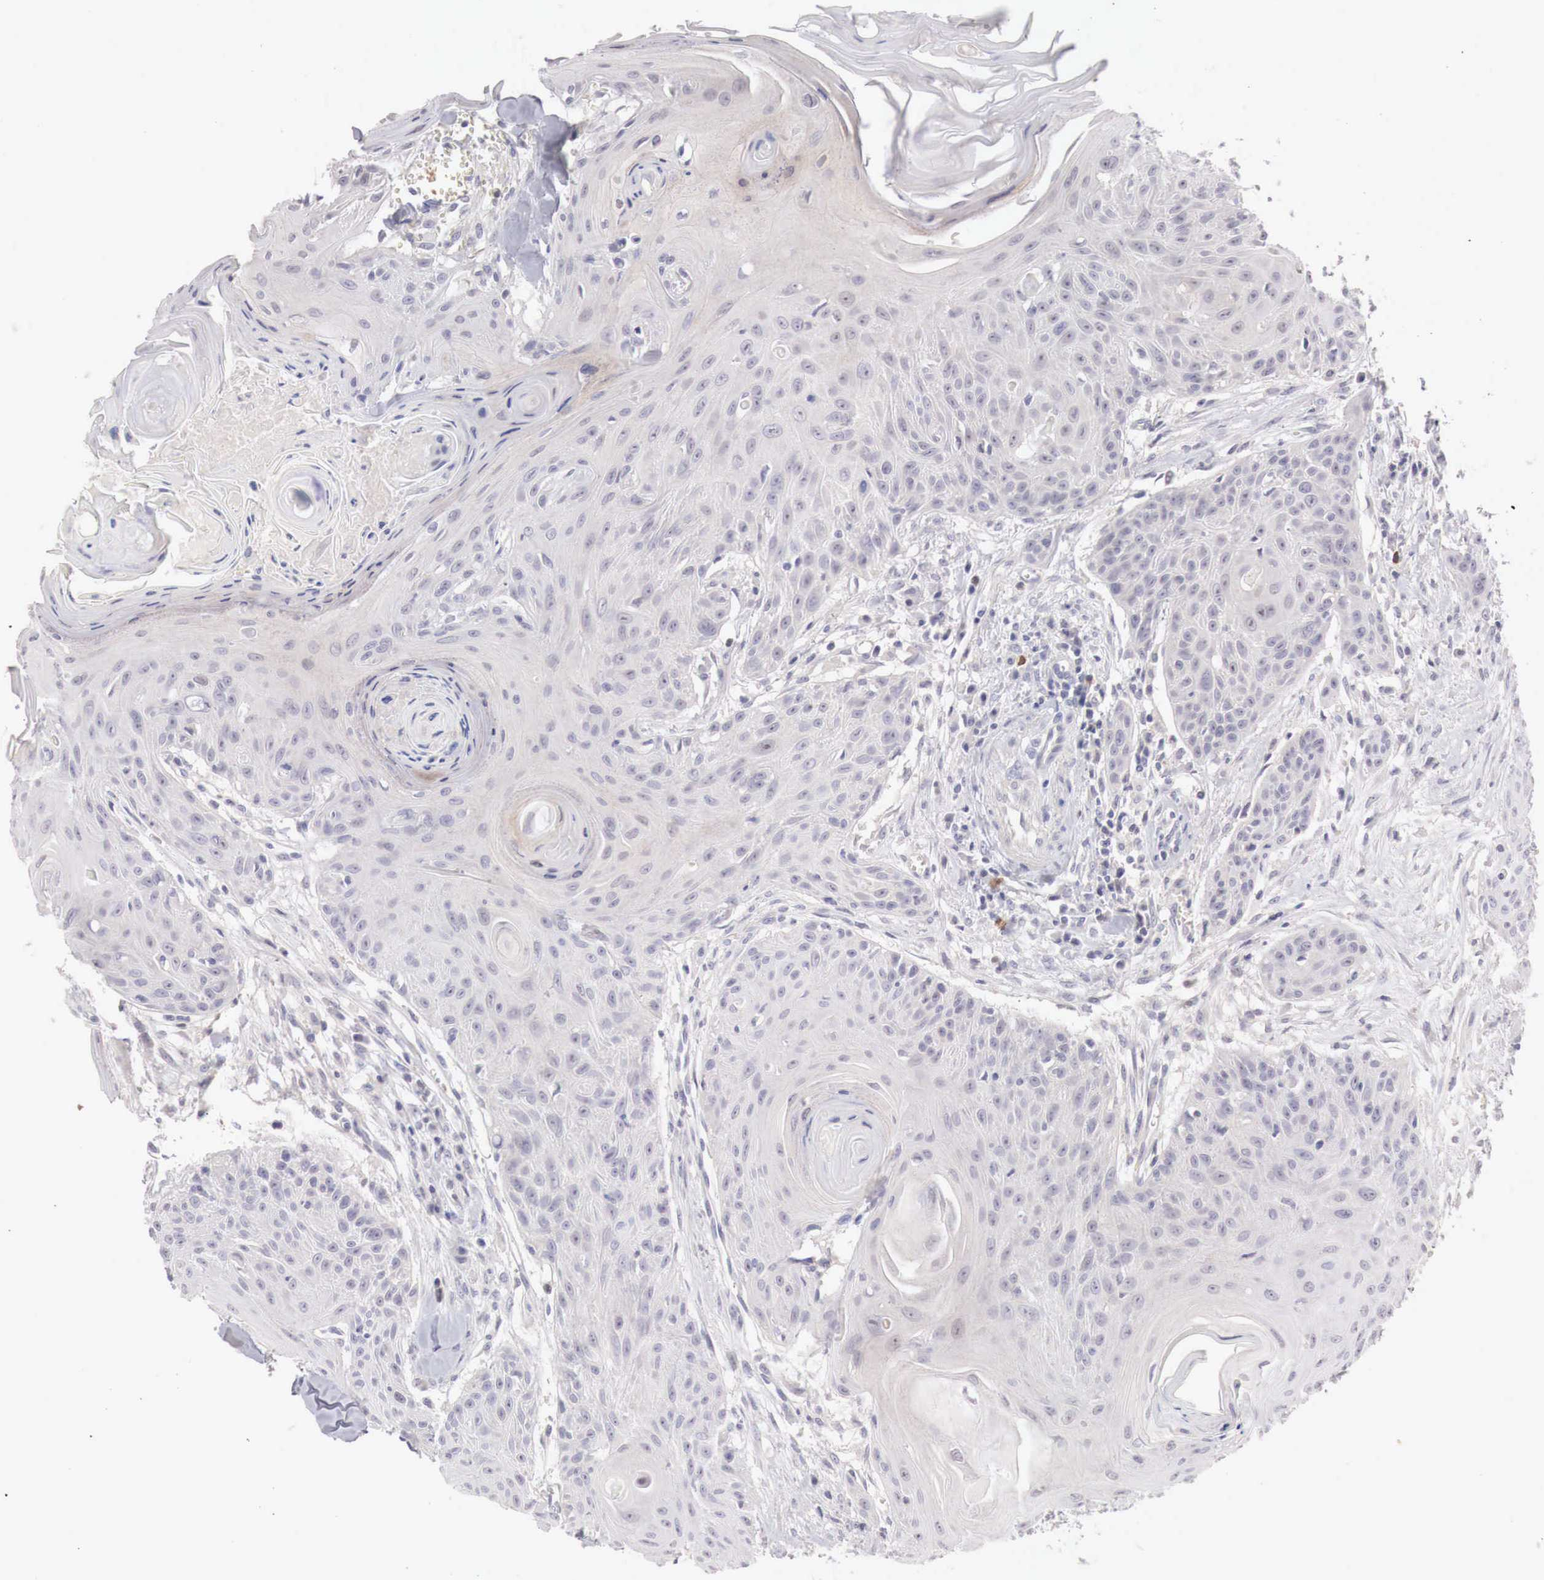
{"staining": {"intensity": "negative", "quantity": "none", "location": "none"}, "tissue": "head and neck cancer", "cell_type": "Tumor cells", "image_type": "cancer", "snomed": [{"axis": "morphology", "description": "Squamous cell carcinoma, NOS"}, {"axis": "morphology", "description": "Squamous cell carcinoma, metastatic, NOS"}, {"axis": "topography", "description": "Lymph node"}, {"axis": "topography", "description": "Salivary gland"}, {"axis": "topography", "description": "Head-Neck"}], "caption": "High magnification brightfield microscopy of head and neck cancer (metastatic squamous cell carcinoma) stained with DAB (brown) and counterstained with hematoxylin (blue): tumor cells show no significant positivity.", "gene": "GATA1", "patient": {"sex": "female", "age": 74}}